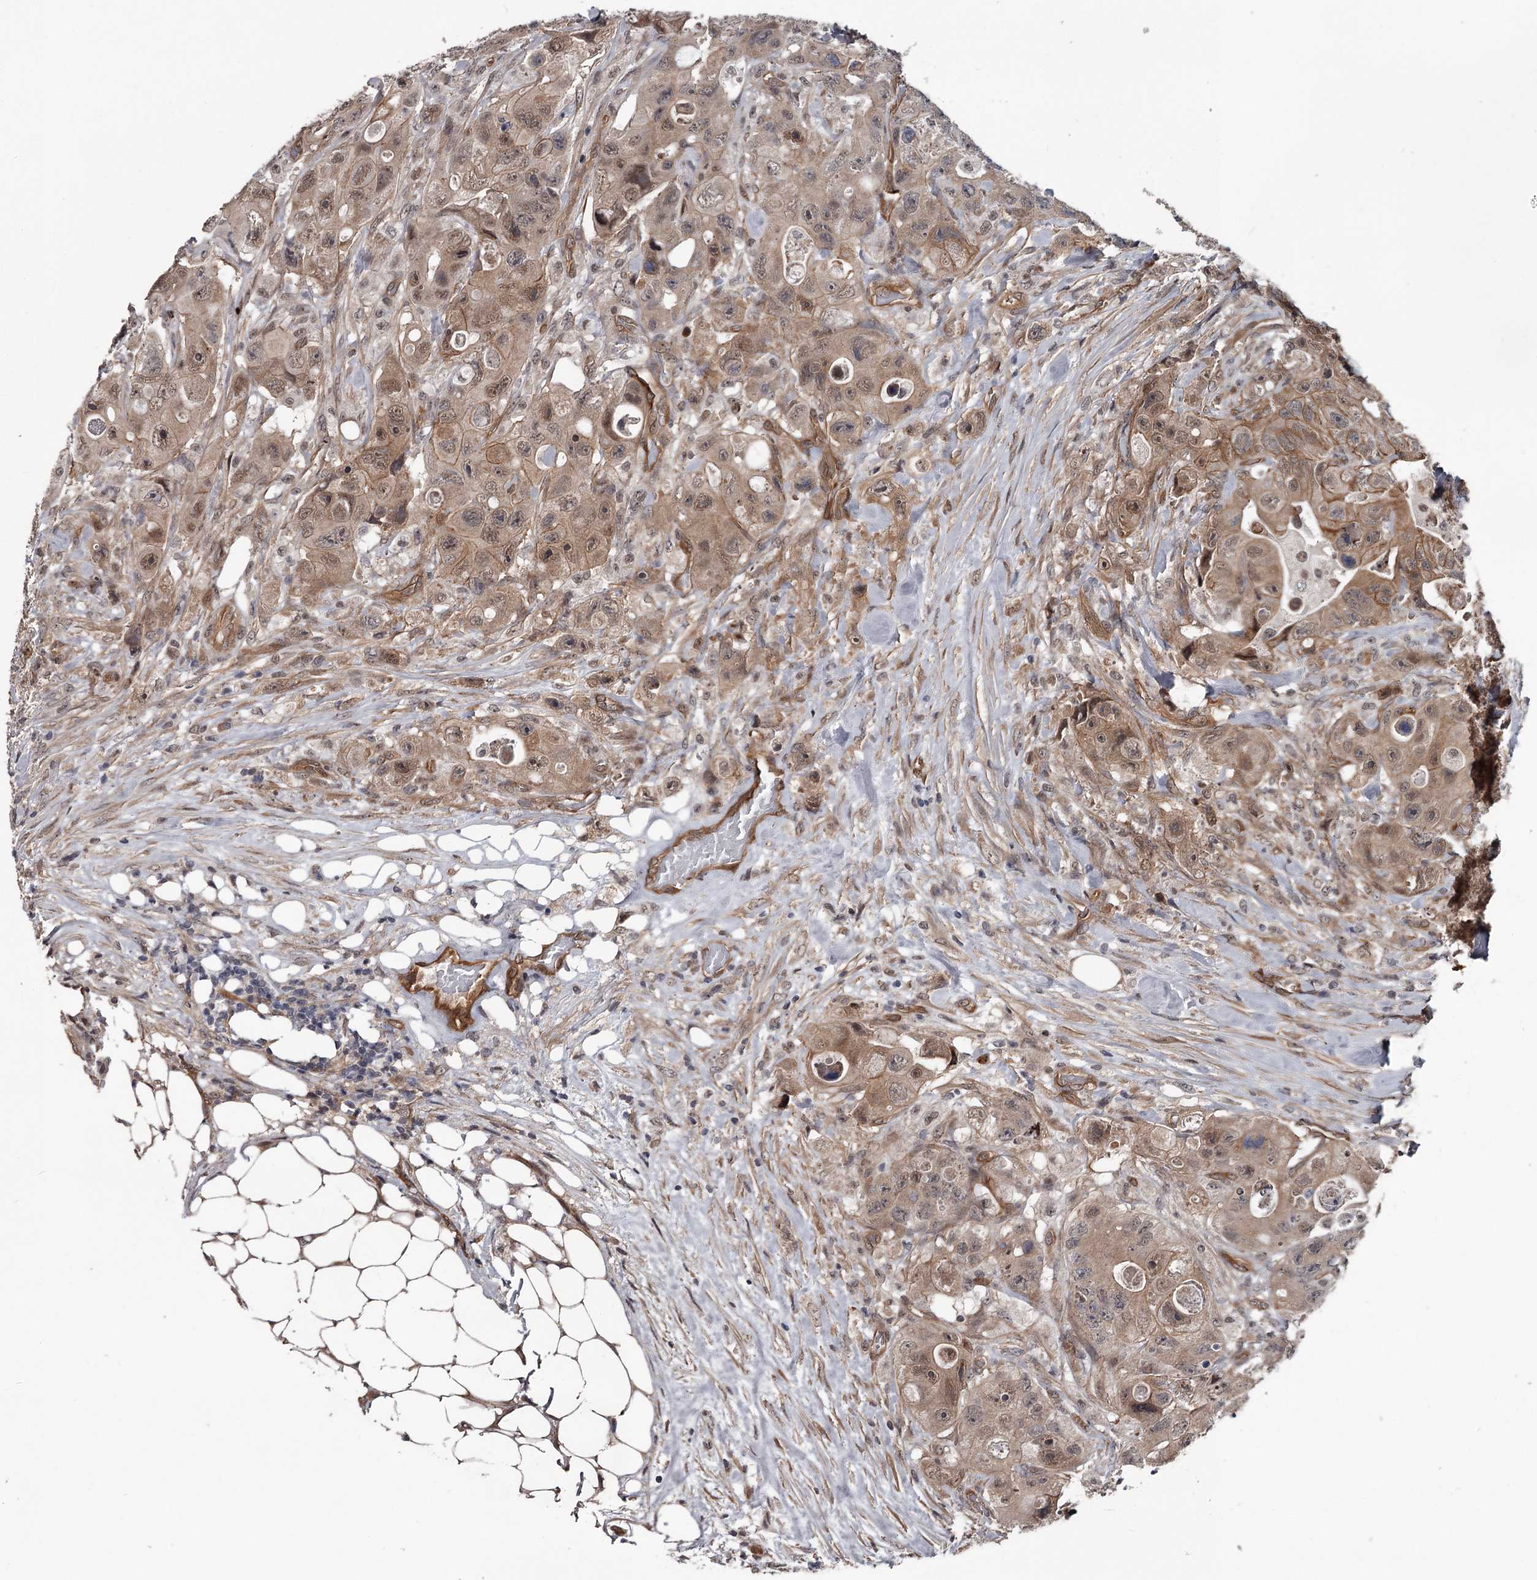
{"staining": {"intensity": "moderate", "quantity": ">75%", "location": "cytoplasmic/membranous,nuclear"}, "tissue": "colorectal cancer", "cell_type": "Tumor cells", "image_type": "cancer", "snomed": [{"axis": "morphology", "description": "Adenocarcinoma, NOS"}, {"axis": "topography", "description": "Colon"}], "caption": "Adenocarcinoma (colorectal) was stained to show a protein in brown. There is medium levels of moderate cytoplasmic/membranous and nuclear positivity in about >75% of tumor cells.", "gene": "CDC42EP2", "patient": {"sex": "female", "age": 46}}